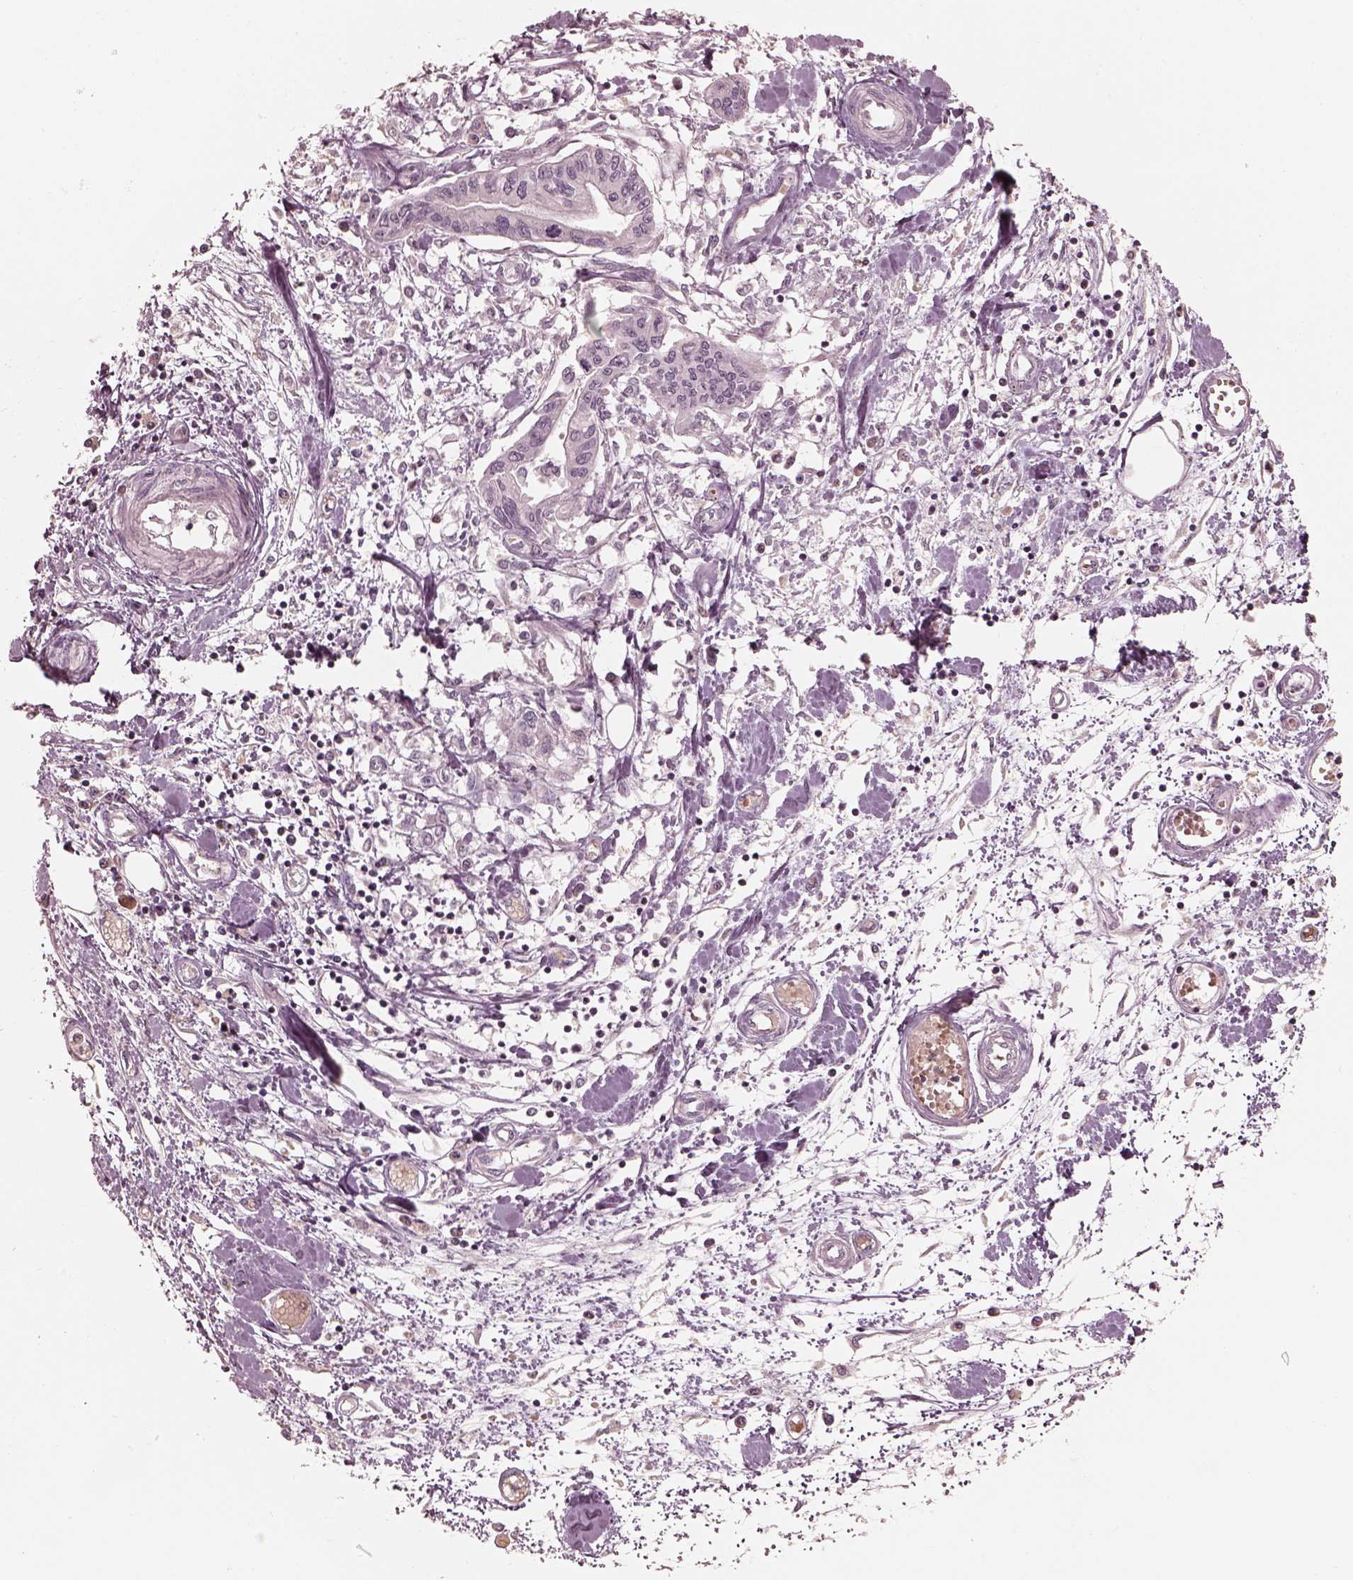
{"staining": {"intensity": "negative", "quantity": "none", "location": "none"}, "tissue": "pancreatic cancer", "cell_type": "Tumor cells", "image_type": "cancer", "snomed": [{"axis": "morphology", "description": "Adenocarcinoma, NOS"}, {"axis": "topography", "description": "Pancreas"}], "caption": "DAB (3,3'-diaminobenzidine) immunohistochemical staining of human adenocarcinoma (pancreatic) demonstrates no significant positivity in tumor cells.", "gene": "ANKLE1", "patient": {"sex": "male", "age": 60}}